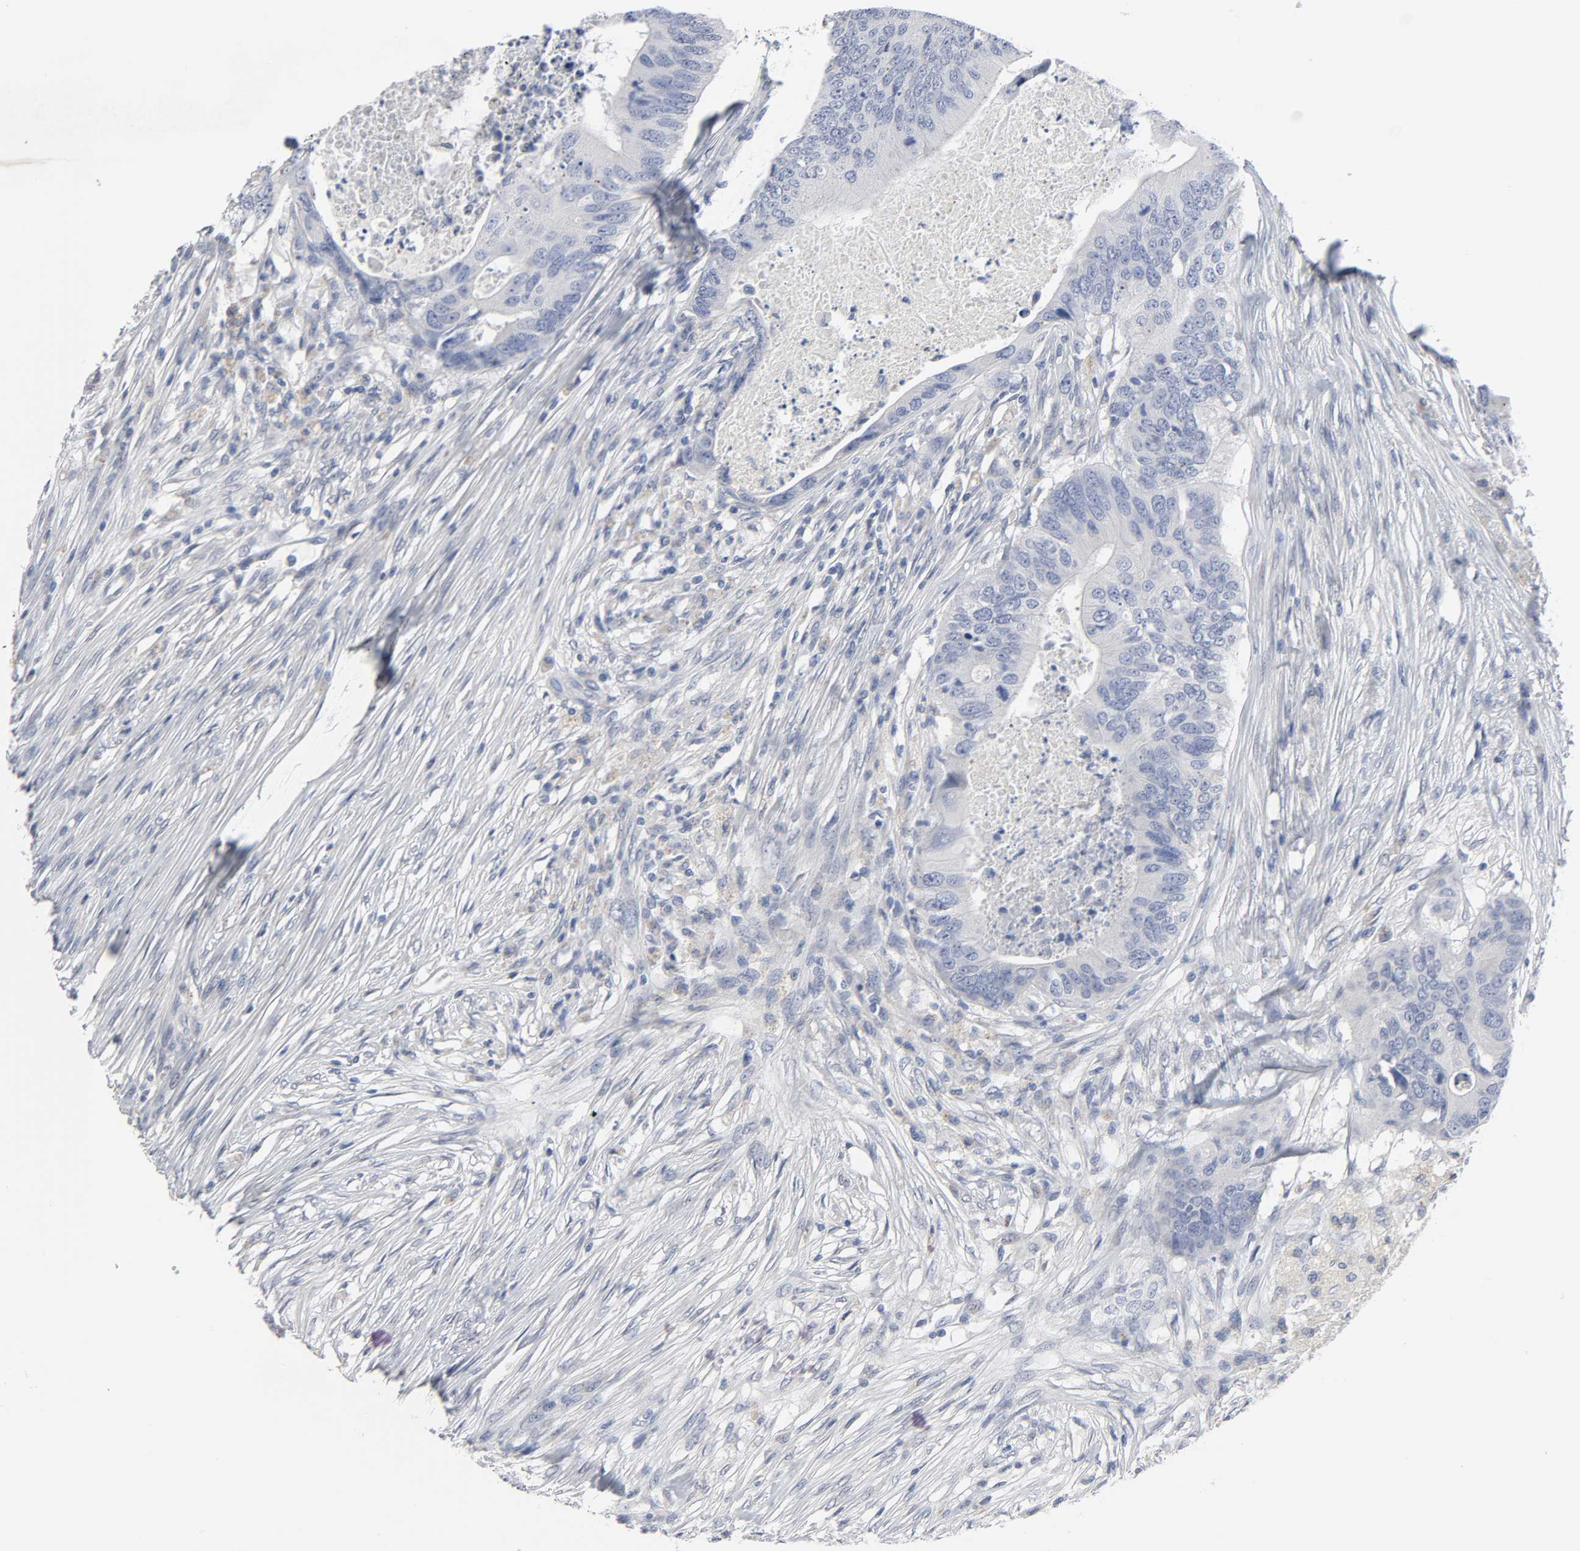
{"staining": {"intensity": "negative", "quantity": "none", "location": "none"}, "tissue": "colorectal cancer", "cell_type": "Tumor cells", "image_type": "cancer", "snomed": [{"axis": "morphology", "description": "Adenocarcinoma, NOS"}, {"axis": "topography", "description": "Colon"}], "caption": "An image of colorectal cancer stained for a protein reveals no brown staining in tumor cells.", "gene": "SALL2", "patient": {"sex": "male", "age": 71}}